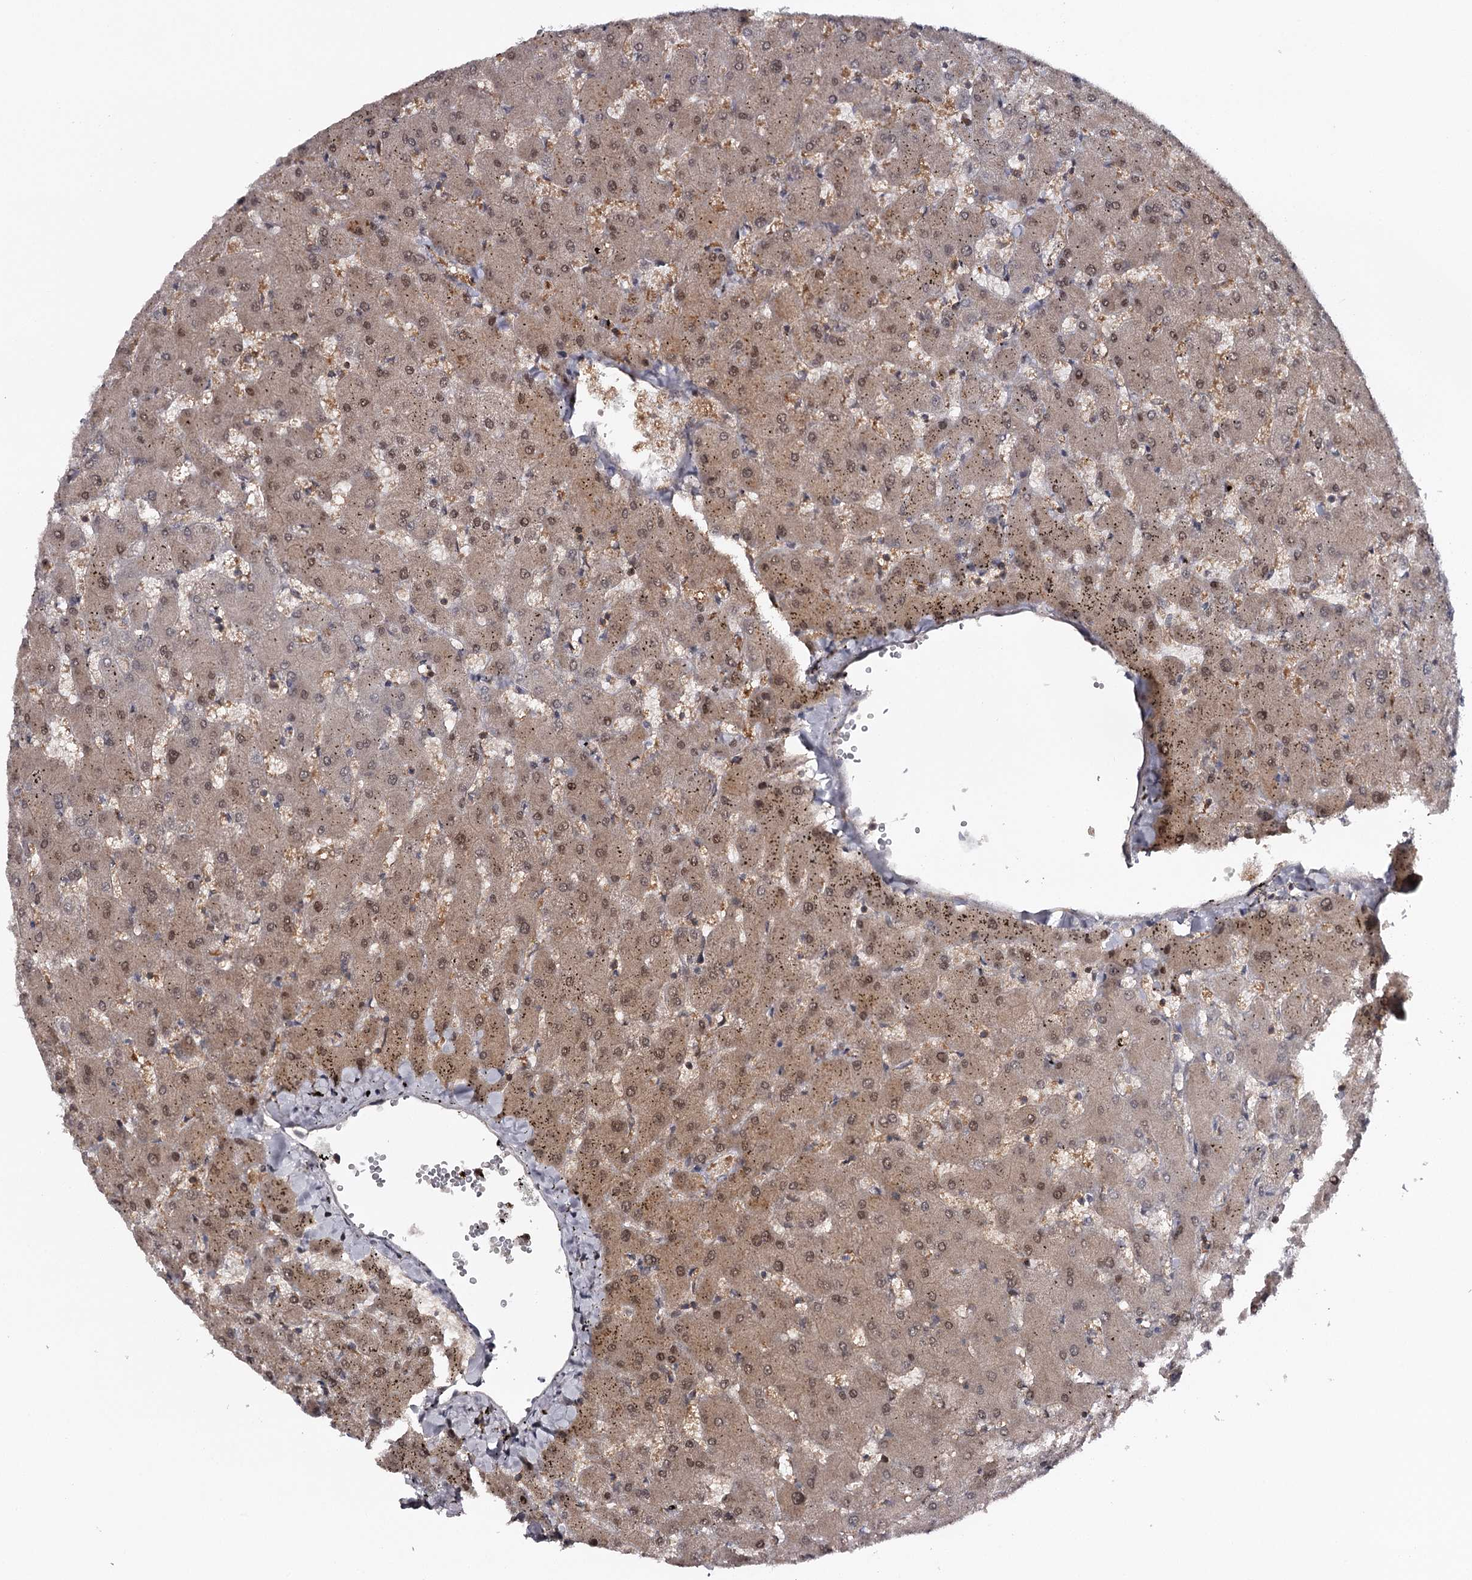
{"staining": {"intensity": "weak", "quantity": "<25%", "location": "cytoplasmic/membranous,nuclear"}, "tissue": "liver", "cell_type": "Cholangiocytes", "image_type": "normal", "snomed": [{"axis": "morphology", "description": "Normal tissue, NOS"}, {"axis": "topography", "description": "Liver"}], "caption": "Cholangiocytes are negative for brown protein staining in normal liver. (Immunohistochemistry (ihc), brightfield microscopy, high magnification).", "gene": "GTSF1", "patient": {"sex": "female", "age": 63}}